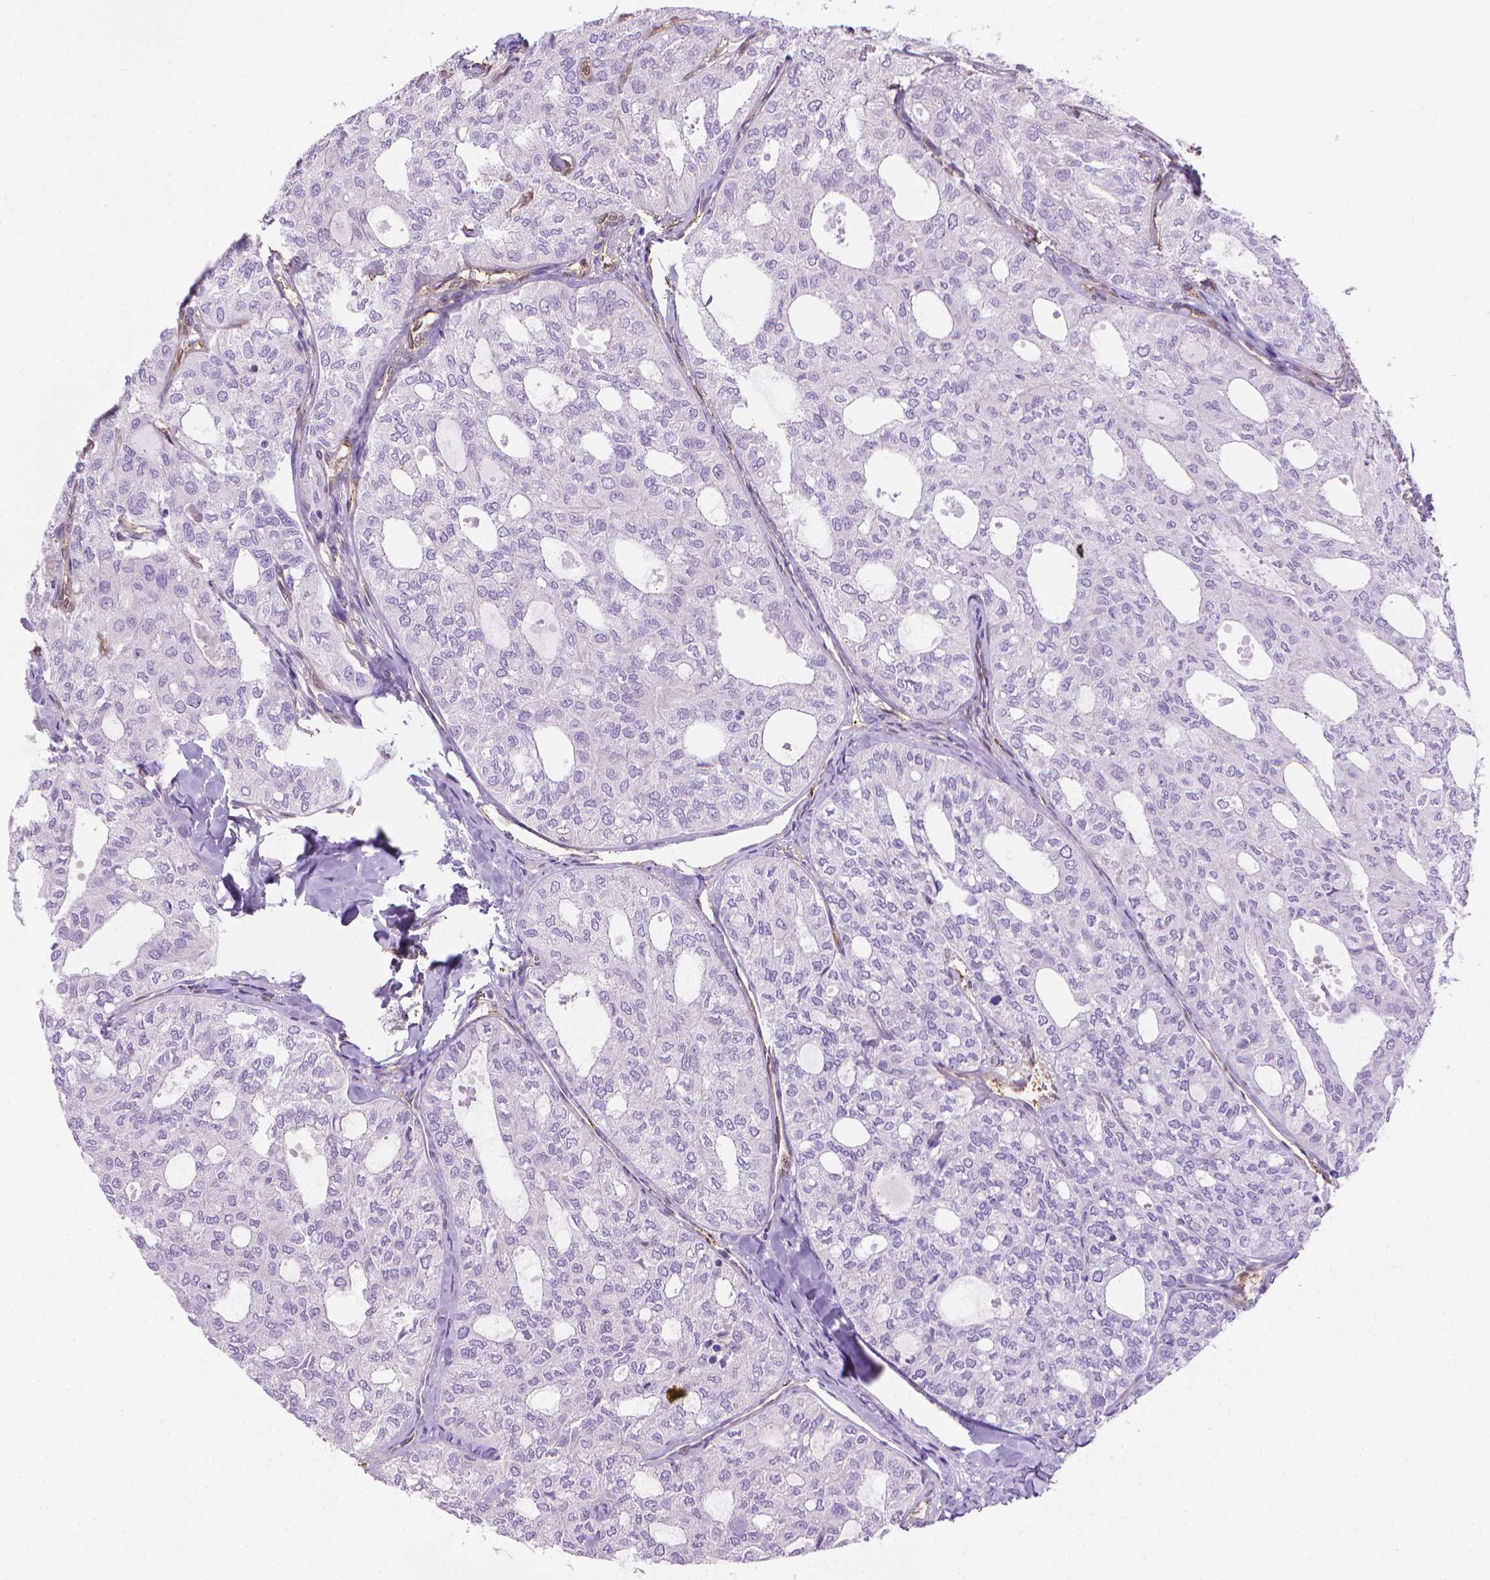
{"staining": {"intensity": "negative", "quantity": "none", "location": "none"}, "tissue": "thyroid cancer", "cell_type": "Tumor cells", "image_type": "cancer", "snomed": [{"axis": "morphology", "description": "Follicular adenoma carcinoma, NOS"}, {"axis": "topography", "description": "Thyroid gland"}], "caption": "Tumor cells show no significant protein positivity in thyroid follicular adenoma carcinoma.", "gene": "CLIC4", "patient": {"sex": "male", "age": 75}}